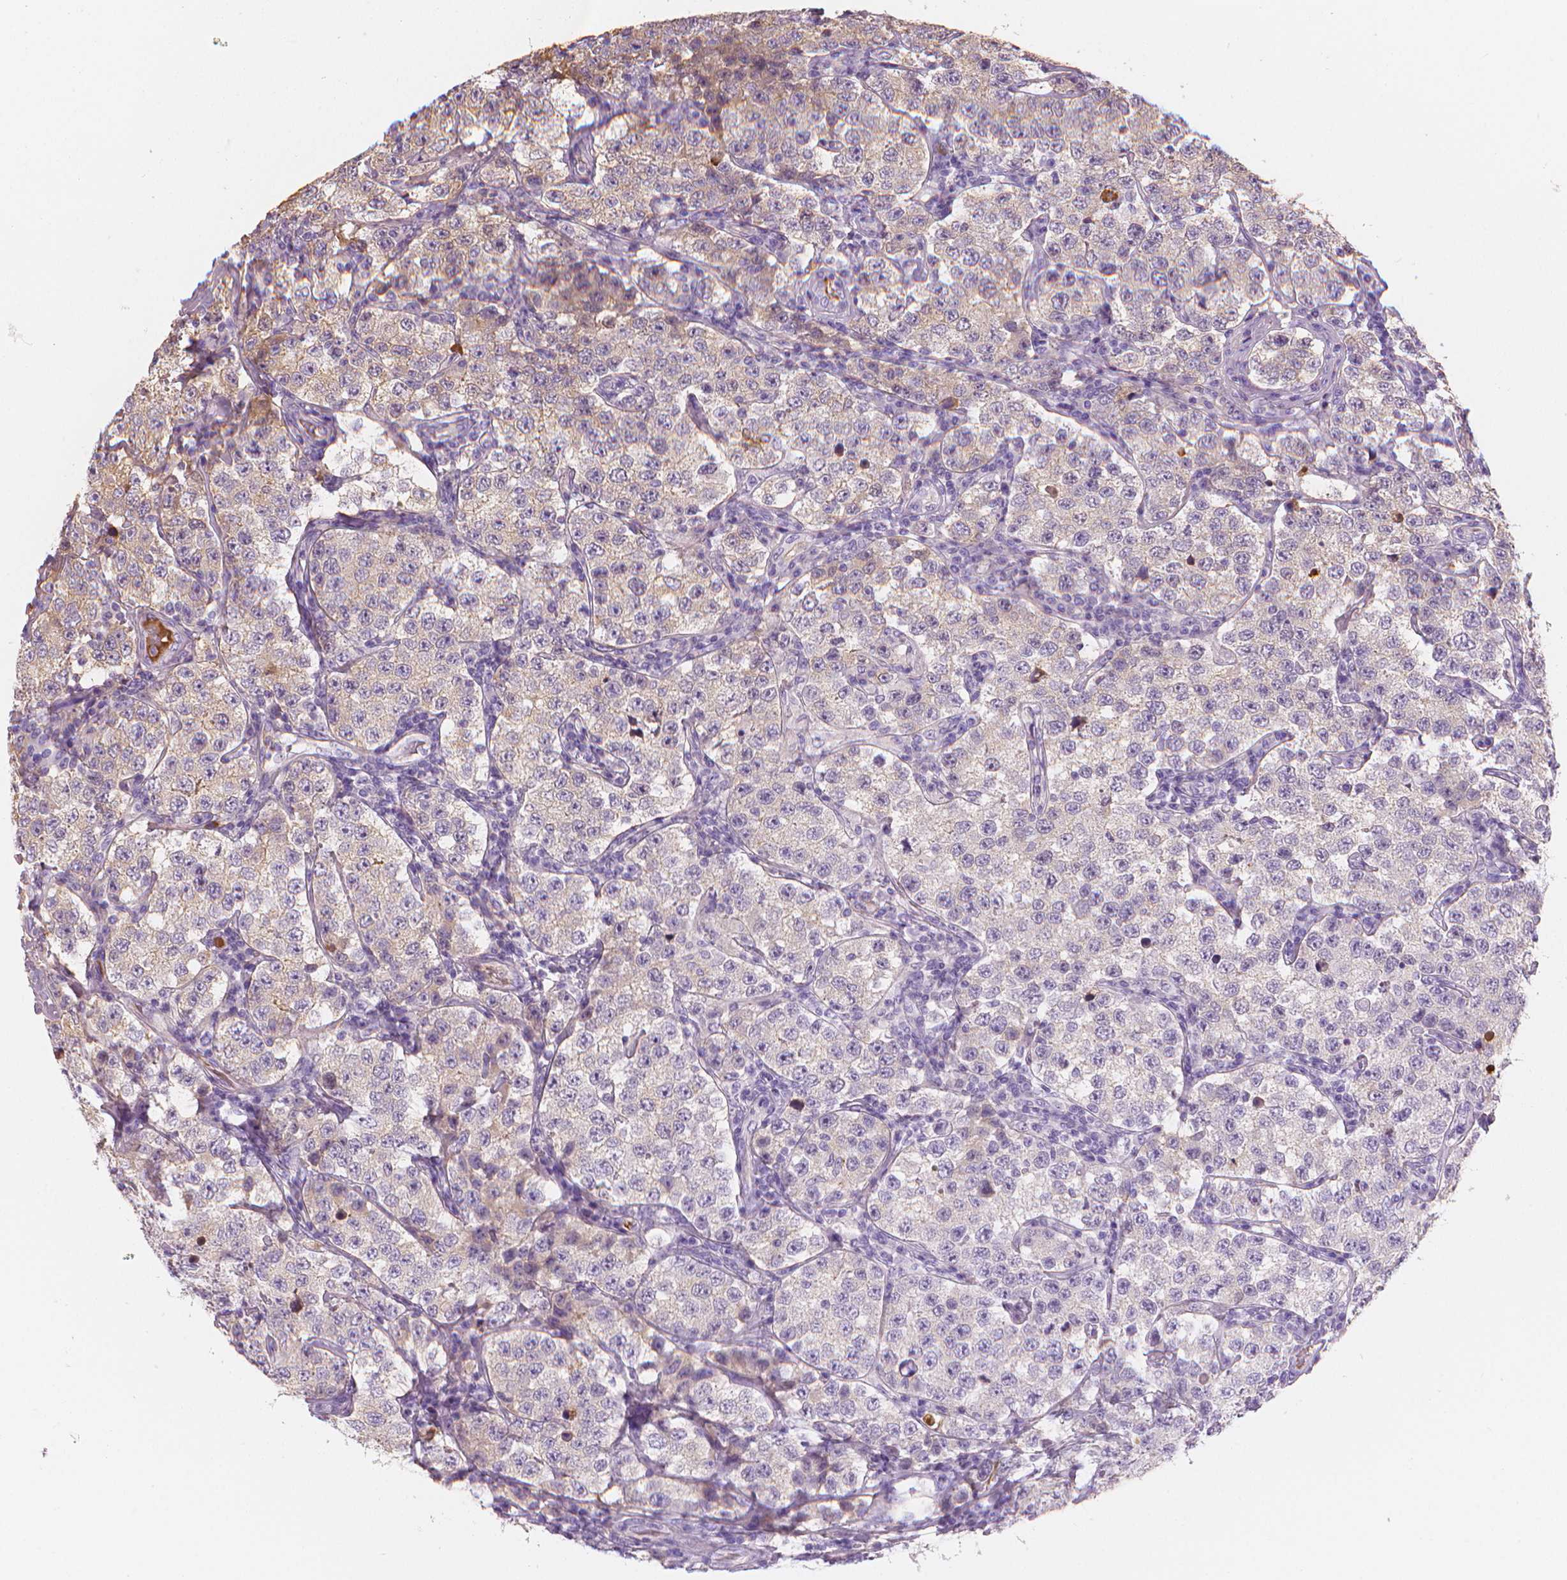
{"staining": {"intensity": "negative", "quantity": "none", "location": "none"}, "tissue": "testis cancer", "cell_type": "Tumor cells", "image_type": "cancer", "snomed": [{"axis": "morphology", "description": "Seminoma, NOS"}, {"axis": "topography", "description": "Testis"}], "caption": "Seminoma (testis) stained for a protein using IHC exhibits no staining tumor cells.", "gene": "APOA4", "patient": {"sex": "male", "age": 34}}